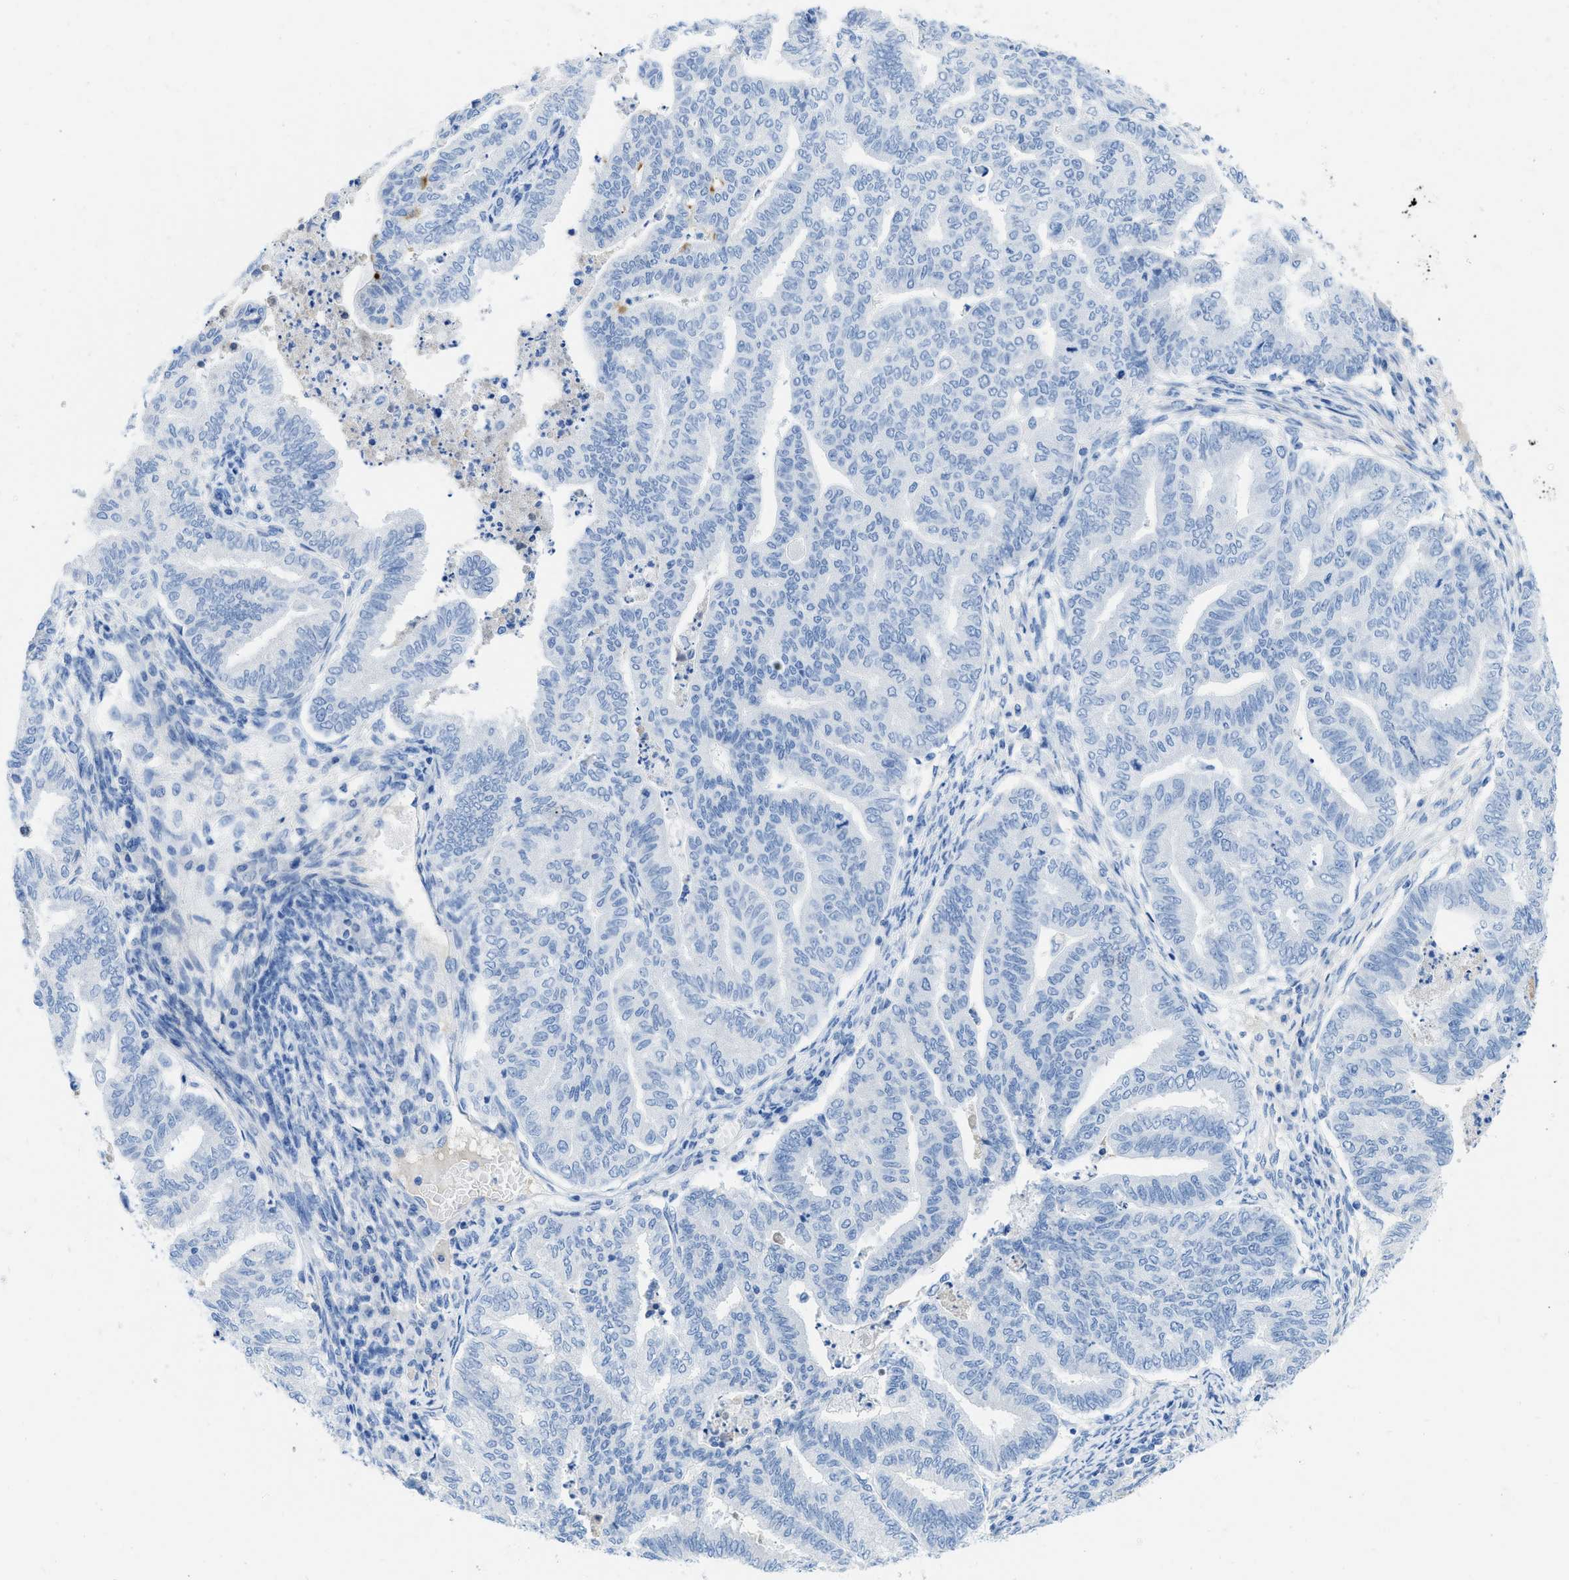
{"staining": {"intensity": "negative", "quantity": "none", "location": "none"}, "tissue": "endometrial cancer", "cell_type": "Tumor cells", "image_type": "cancer", "snomed": [{"axis": "morphology", "description": "Adenocarcinoma, NOS"}, {"axis": "topography", "description": "Endometrium"}], "caption": "Protein analysis of endometrial cancer displays no significant positivity in tumor cells.", "gene": "COL3A1", "patient": {"sex": "female", "age": 79}}